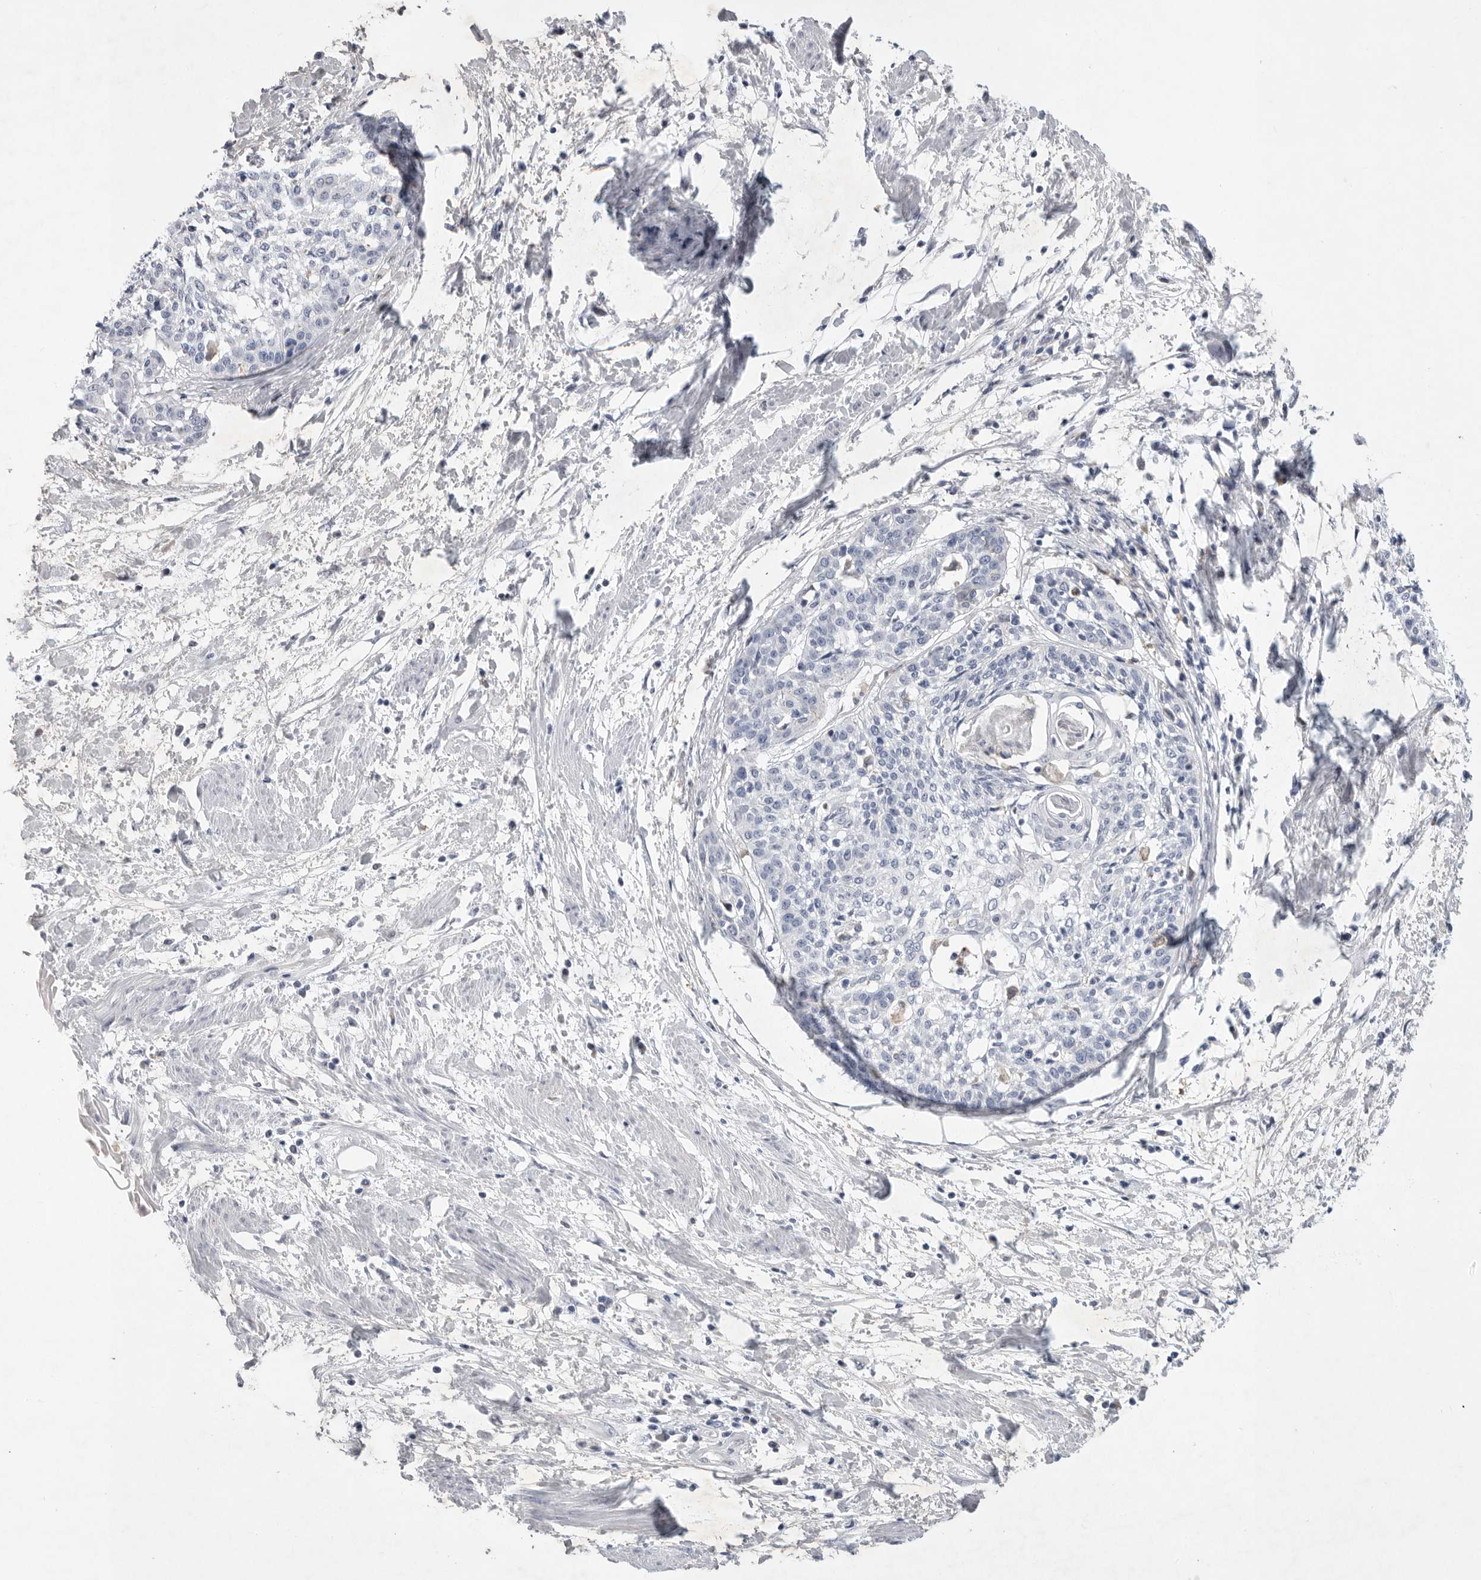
{"staining": {"intensity": "negative", "quantity": "none", "location": "none"}, "tissue": "cervical cancer", "cell_type": "Tumor cells", "image_type": "cancer", "snomed": [{"axis": "morphology", "description": "Squamous cell carcinoma, NOS"}, {"axis": "topography", "description": "Cervix"}], "caption": "Tumor cells show no significant staining in cervical squamous cell carcinoma.", "gene": "SIGLEC10", "patient": {"sex": "female", "age": 57}}